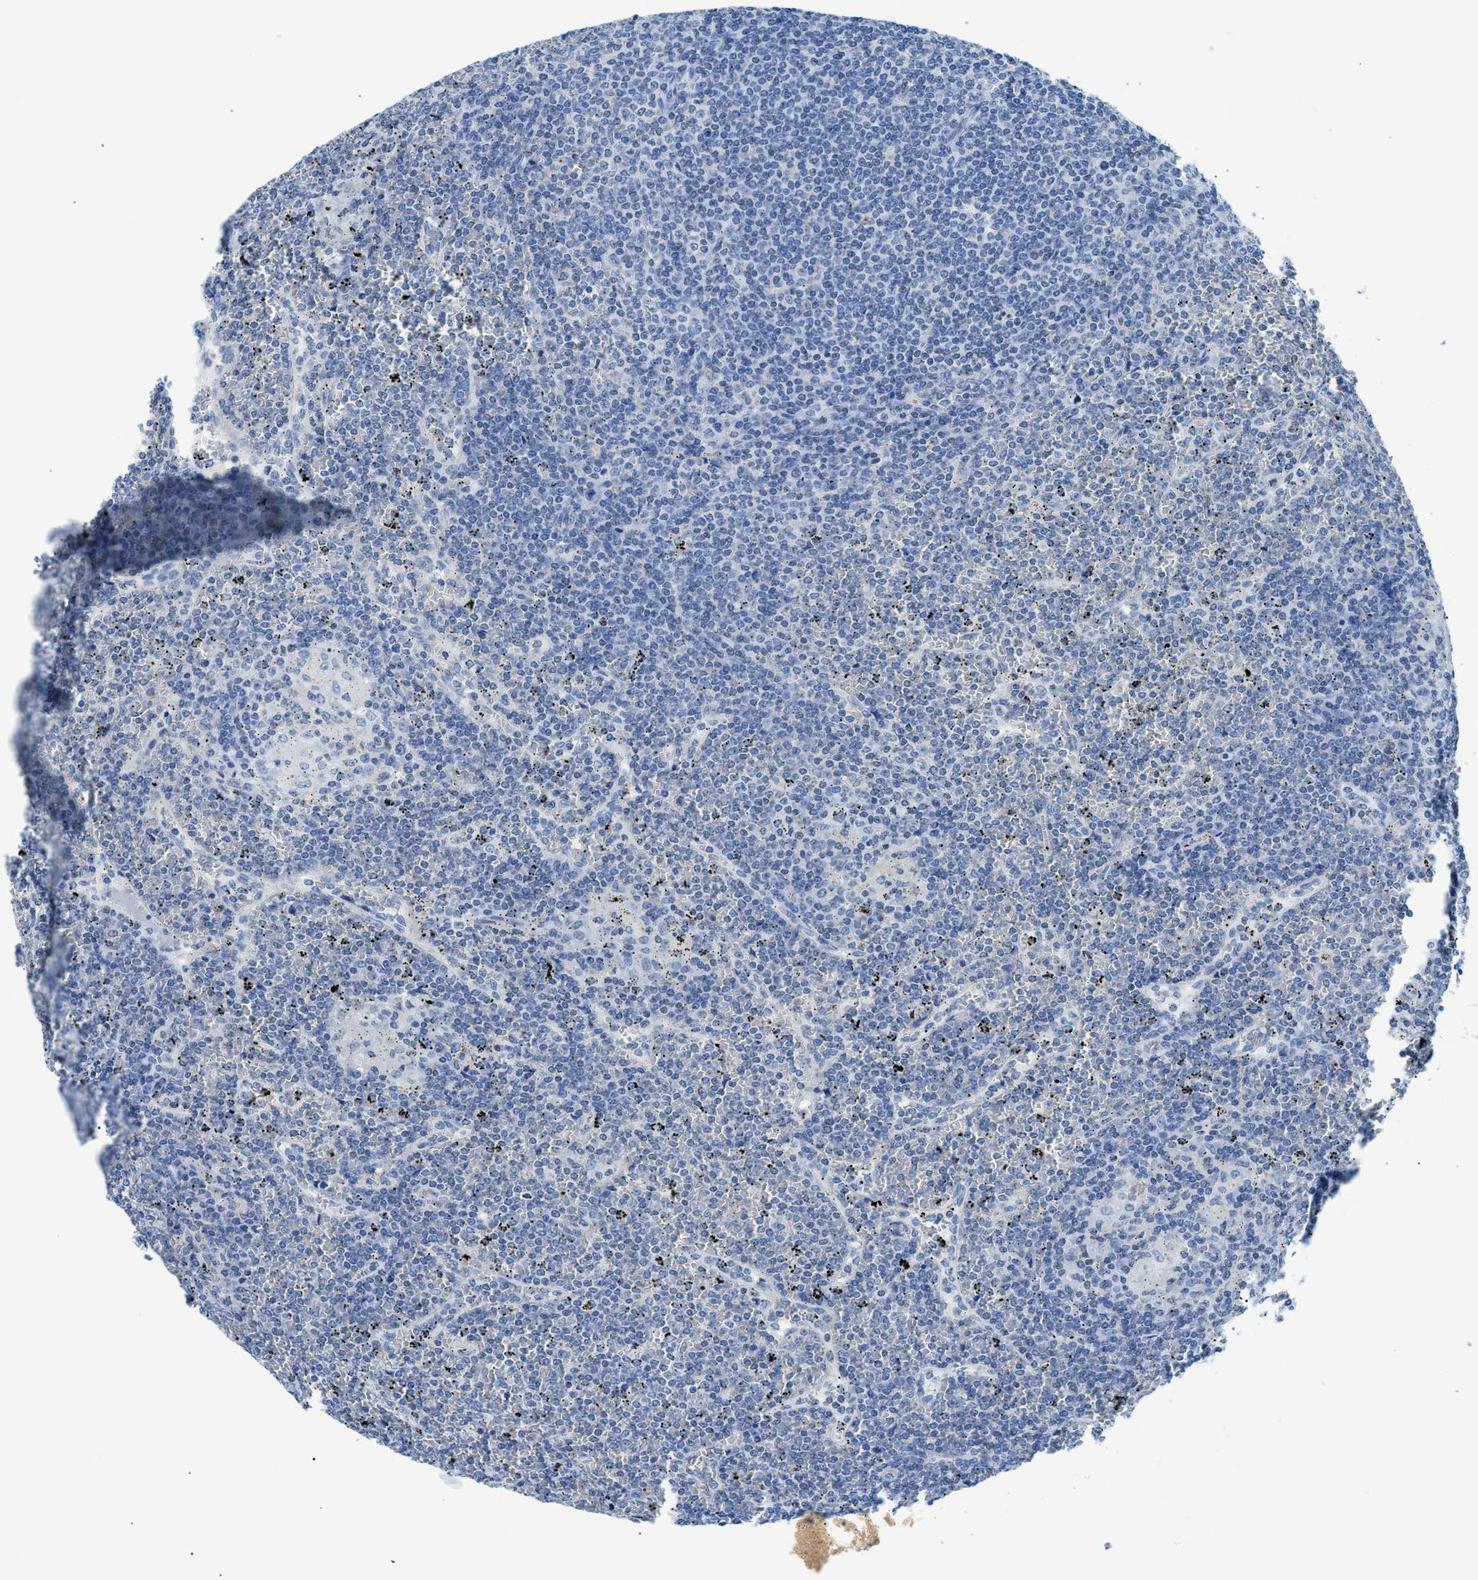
{"staining": {"intensity": "negative", "quantity": "none", "location": "none"}, "tissue": "lymphoma", "cell_type": "Tumor cells", "image_type": "cancer", "snomed": [{"axis": "morphology", "description": "Malignant lymphoma, non-Hodgkin's type, Low grade"}, {"axis": "topography", "description": "Spleen"}], "caption": "Immunohistochemistry of low-grade malignant lymphoma, non-Hodgkin's type displays no staining in tumor cells.", "gene": "FDCSP", "patient": {"sex": "female", "age": 19}}